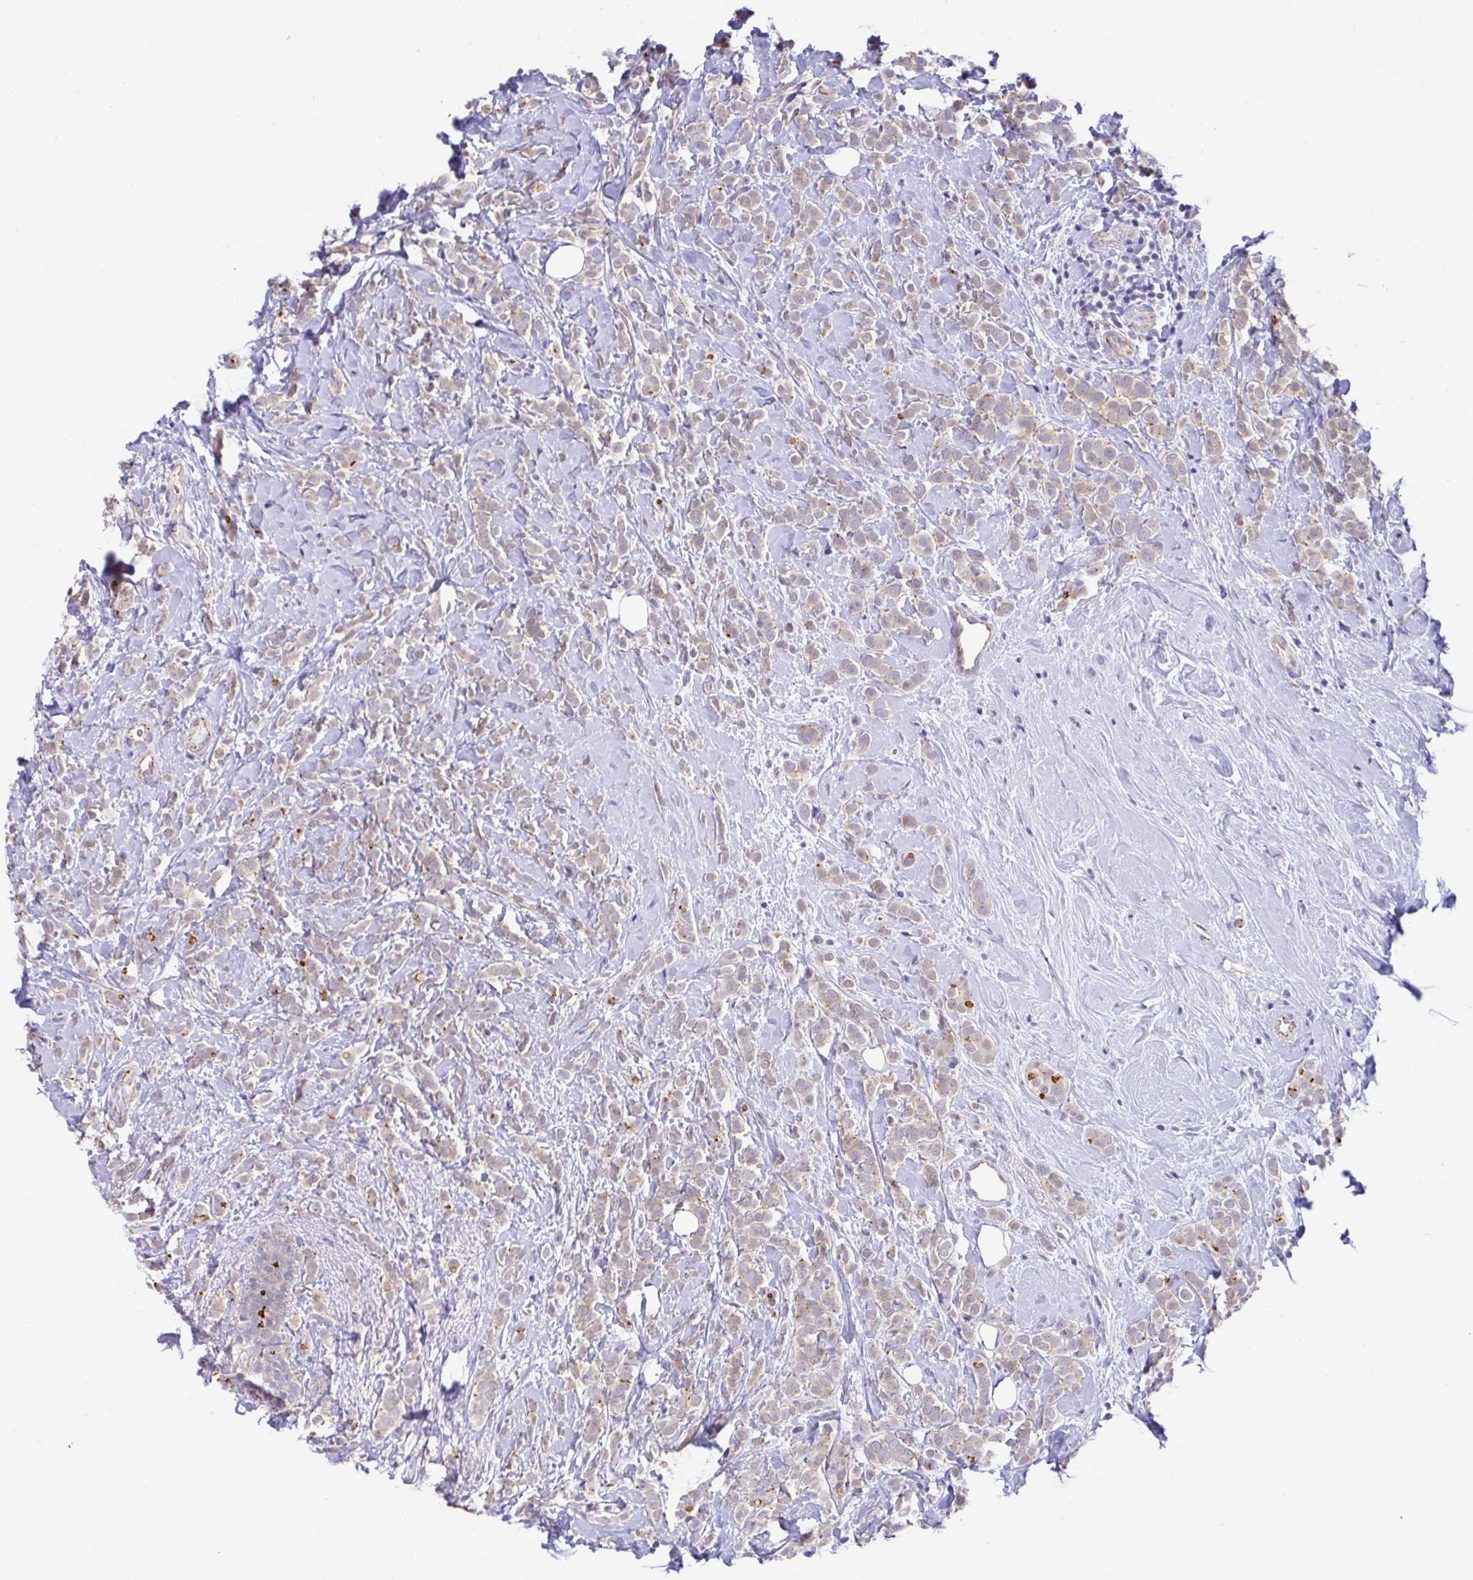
{"staining": {"intensity": "weak", "quantity": "<25%", "location": "cytoplasmic/membranous"}, "tissue": "breast cancer", "cell_type": "Tumor cells", "image_type": "cancer", "snomed": [{"axis": "morphology", "description": "Lobular carcinoma"}, {"axis": "topography", "description": "Breast"}], "caption": "Immunohistochemical staining of breast lobular carcinoma reveals no significant expression in tumor cells.", "gene": "CGNL1", "patient": {"sex": "female", "age": 49}}